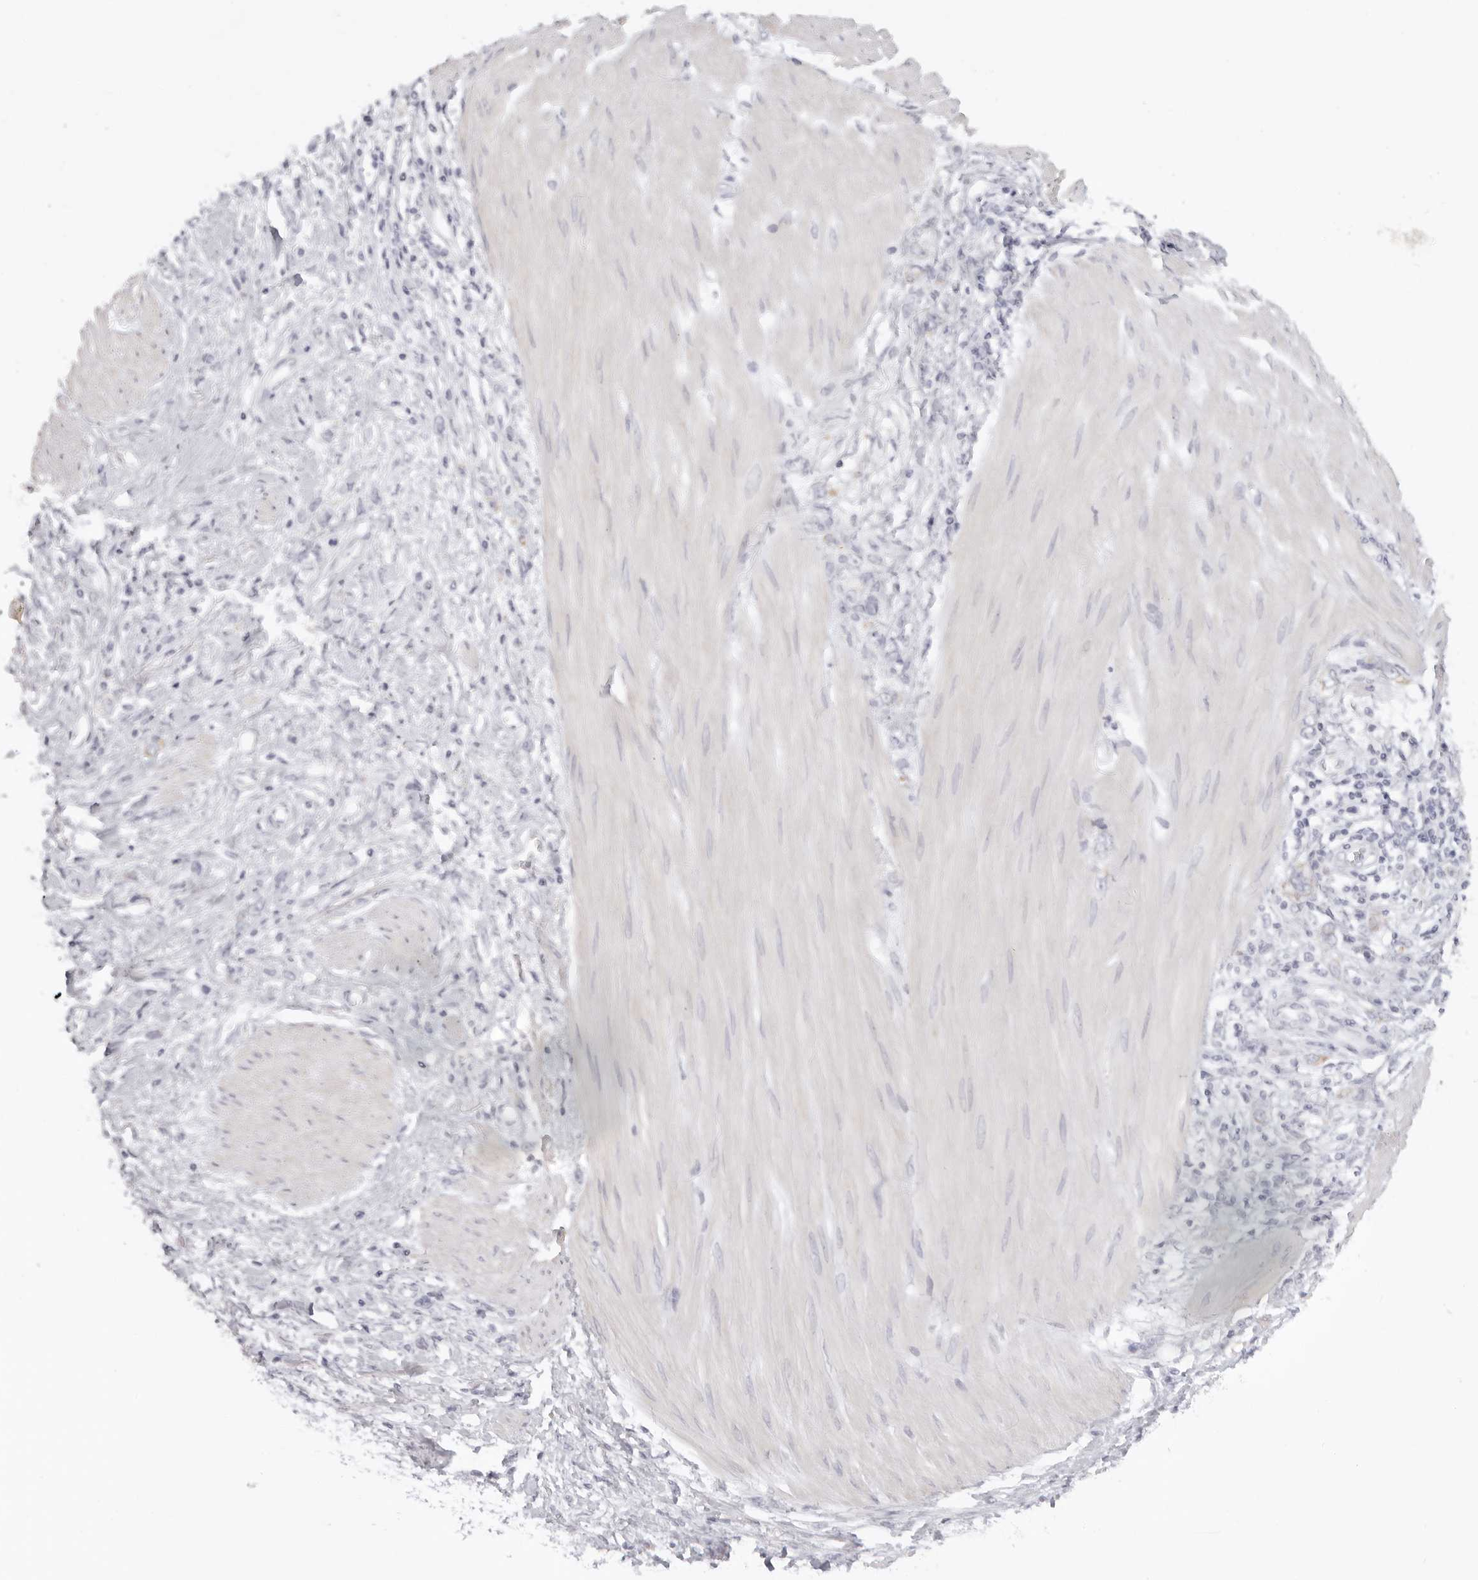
{"staining": {"intensity": "negative", "quantity": "none", "location": "none"}, "tissue": "stomach cancer", "cell_type": "Tumor cells", "image_type": "cancer", "snomed": [{"axis": "morphology", "description": "Adenocarcinoma, NOS"}, {"axis": "topography", "description": "Stomach"}], "caption": "Tumor cells show no significant protein positivity in stomach cancer (adenocarcinoma).", "gene": "RXFP1", "patient": {"sex": "female", "age": 76}}